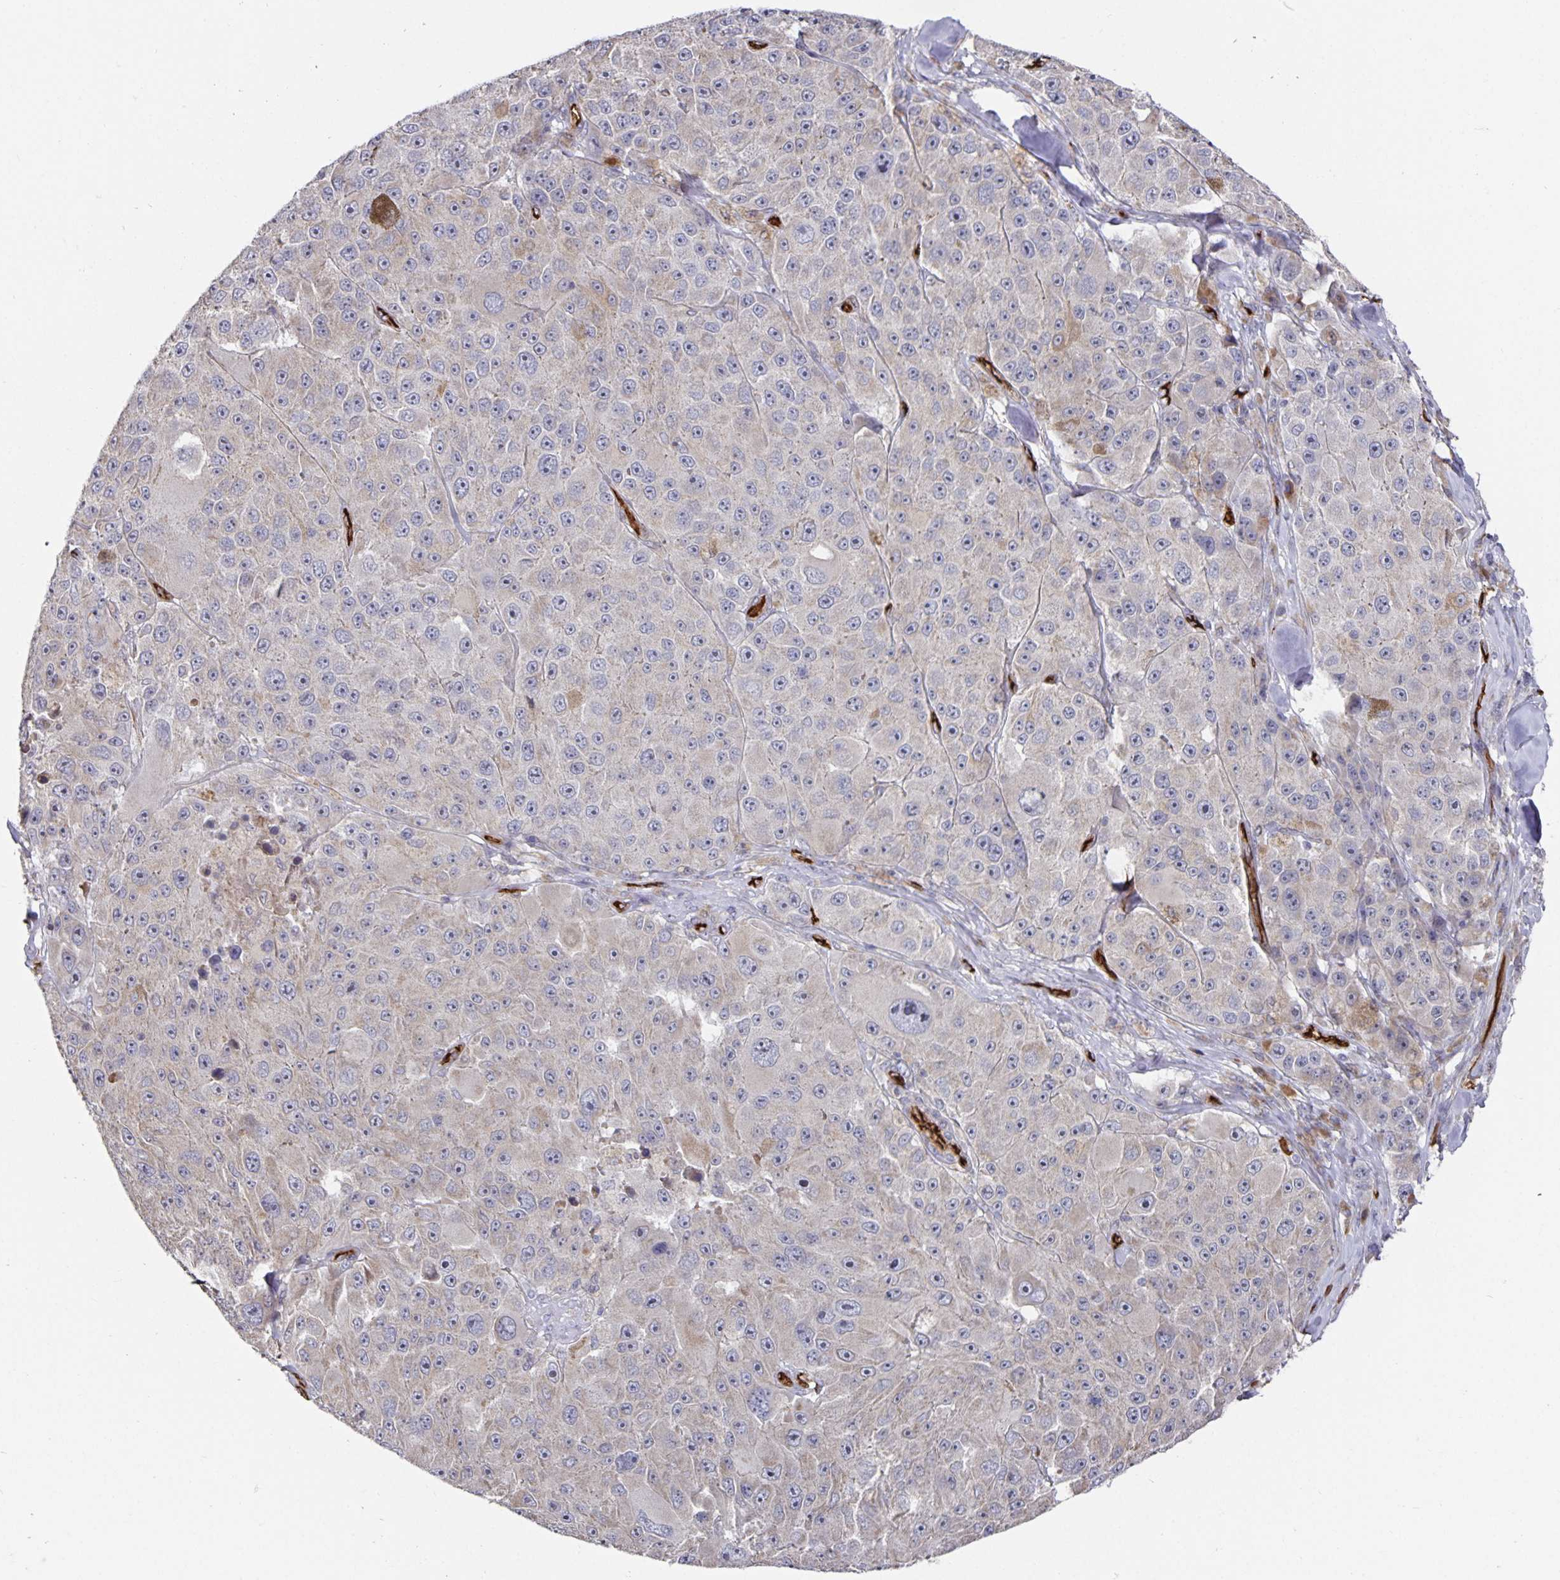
{"staining": {"intensity": "weak", "quantity": "<25%", "location": "cytoplasmic/membranous"}, "tissue": "melanoma", "cell_type": "Tumor cells", "image_type": "cancer", "snomed": [{"axis": "morphology", "description": "Malignant melanoma, Metastatic site"}, {"axis": "topography", "description": "Lymph node"}], "caption": "A micrograph of human malignant melanoma (metastatic site) is negative for staining in tumor cells.", "gene": "PODXL", "patient": {"sex": "male", "age": 62}}